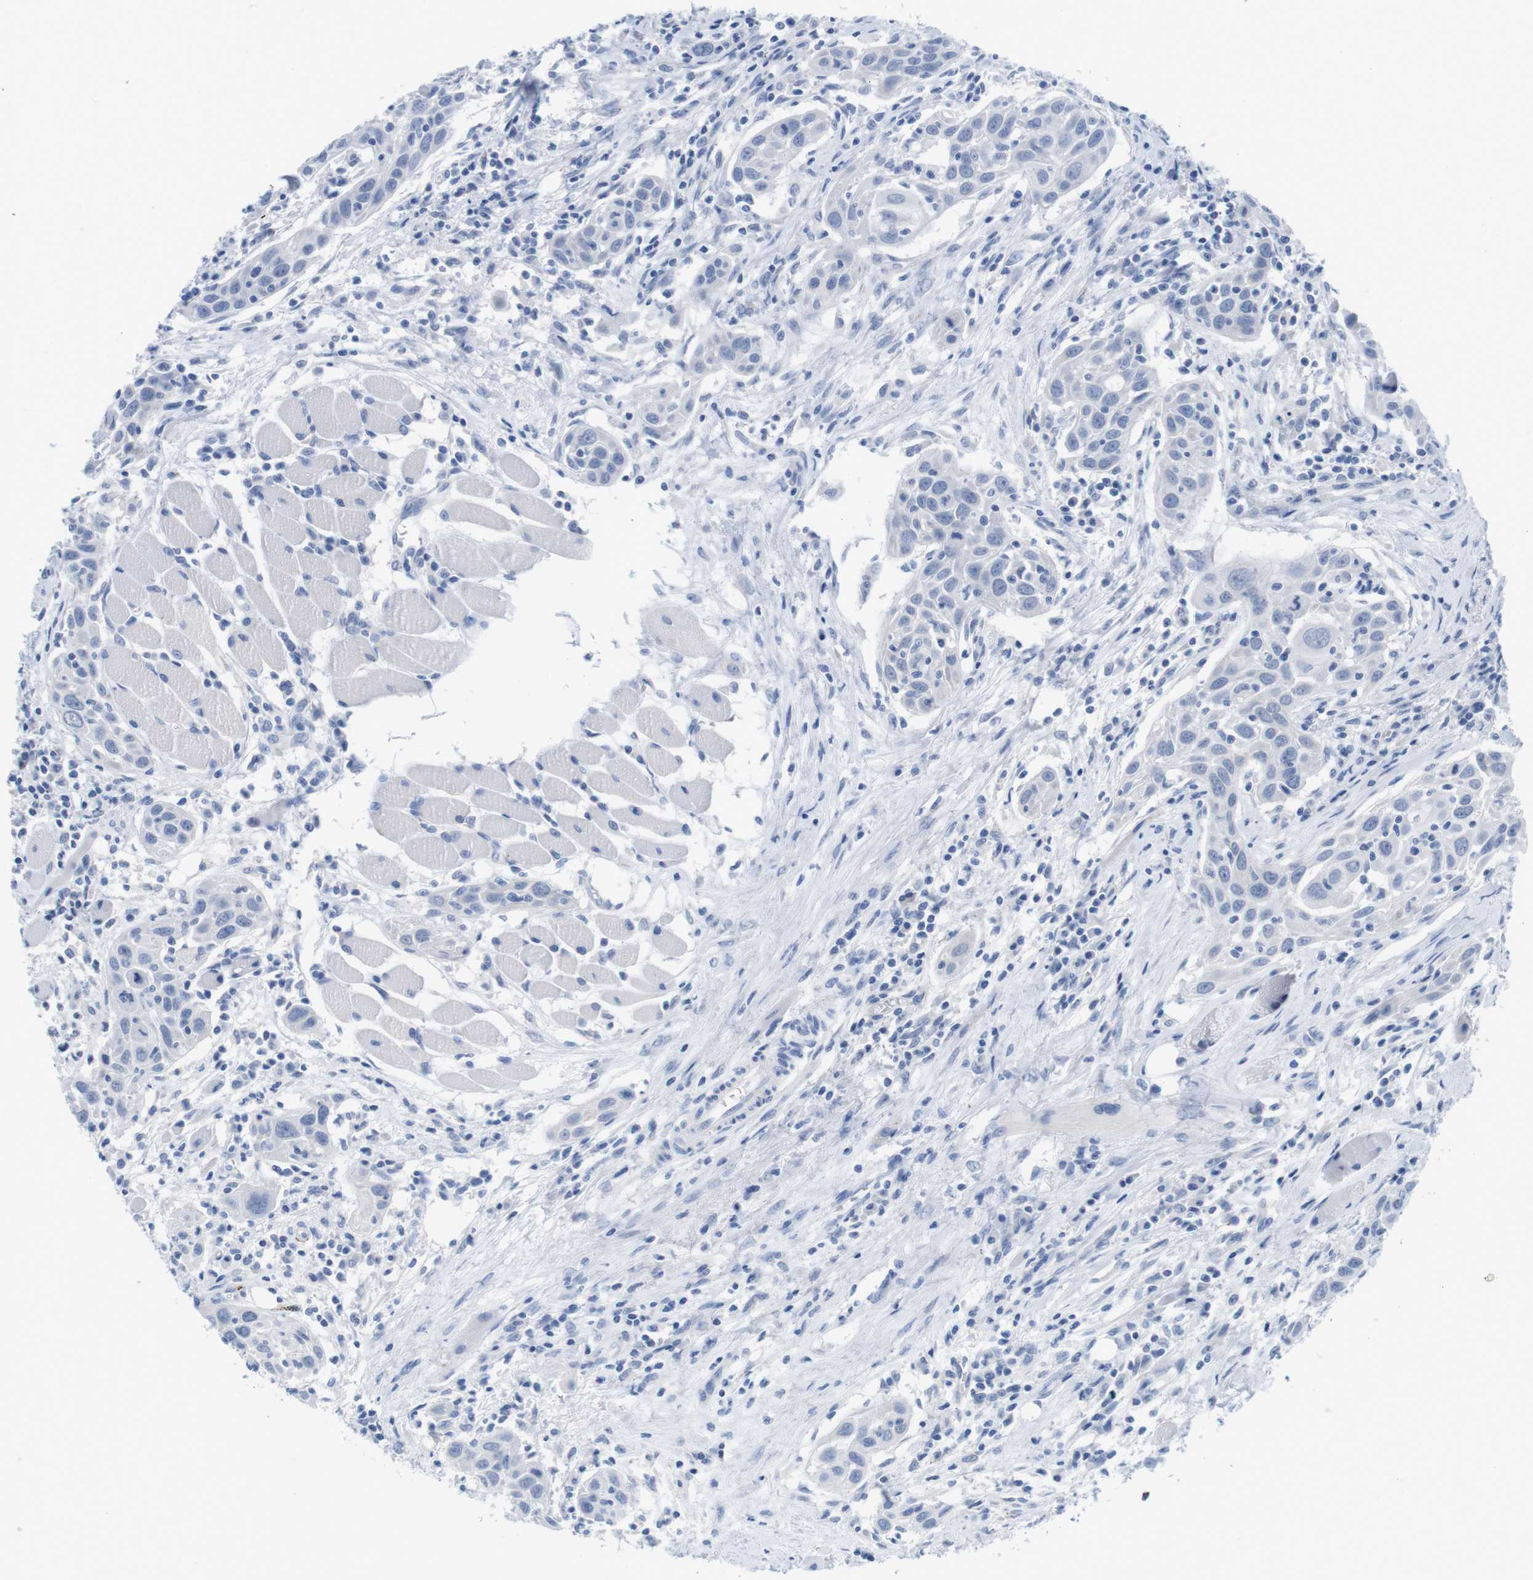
{"staining": {"intensity": "negative", "quantity": "none", "location": "none"}, "tissue": "head and neck cancer", "cell_type": "Tumor cells", "image_type": "cancer", "snomed": [{"axis": "morphology", "description": "Squamous cell carcinoma, NOS"}, {"axis": "topography", "description": "Oral tissue"}, {"axis": "topography", "description": "Head-Neck"}], "caption": "High power microscopy image of an immunohistochemistry (IHC) image of head and neck cancer (squamous cell carcinoma), revealing no significant expression in tumor cells. Nuclei are stained in blue.", "gene": "MAP6", "patient": {"sex": "female", "age": 50}}